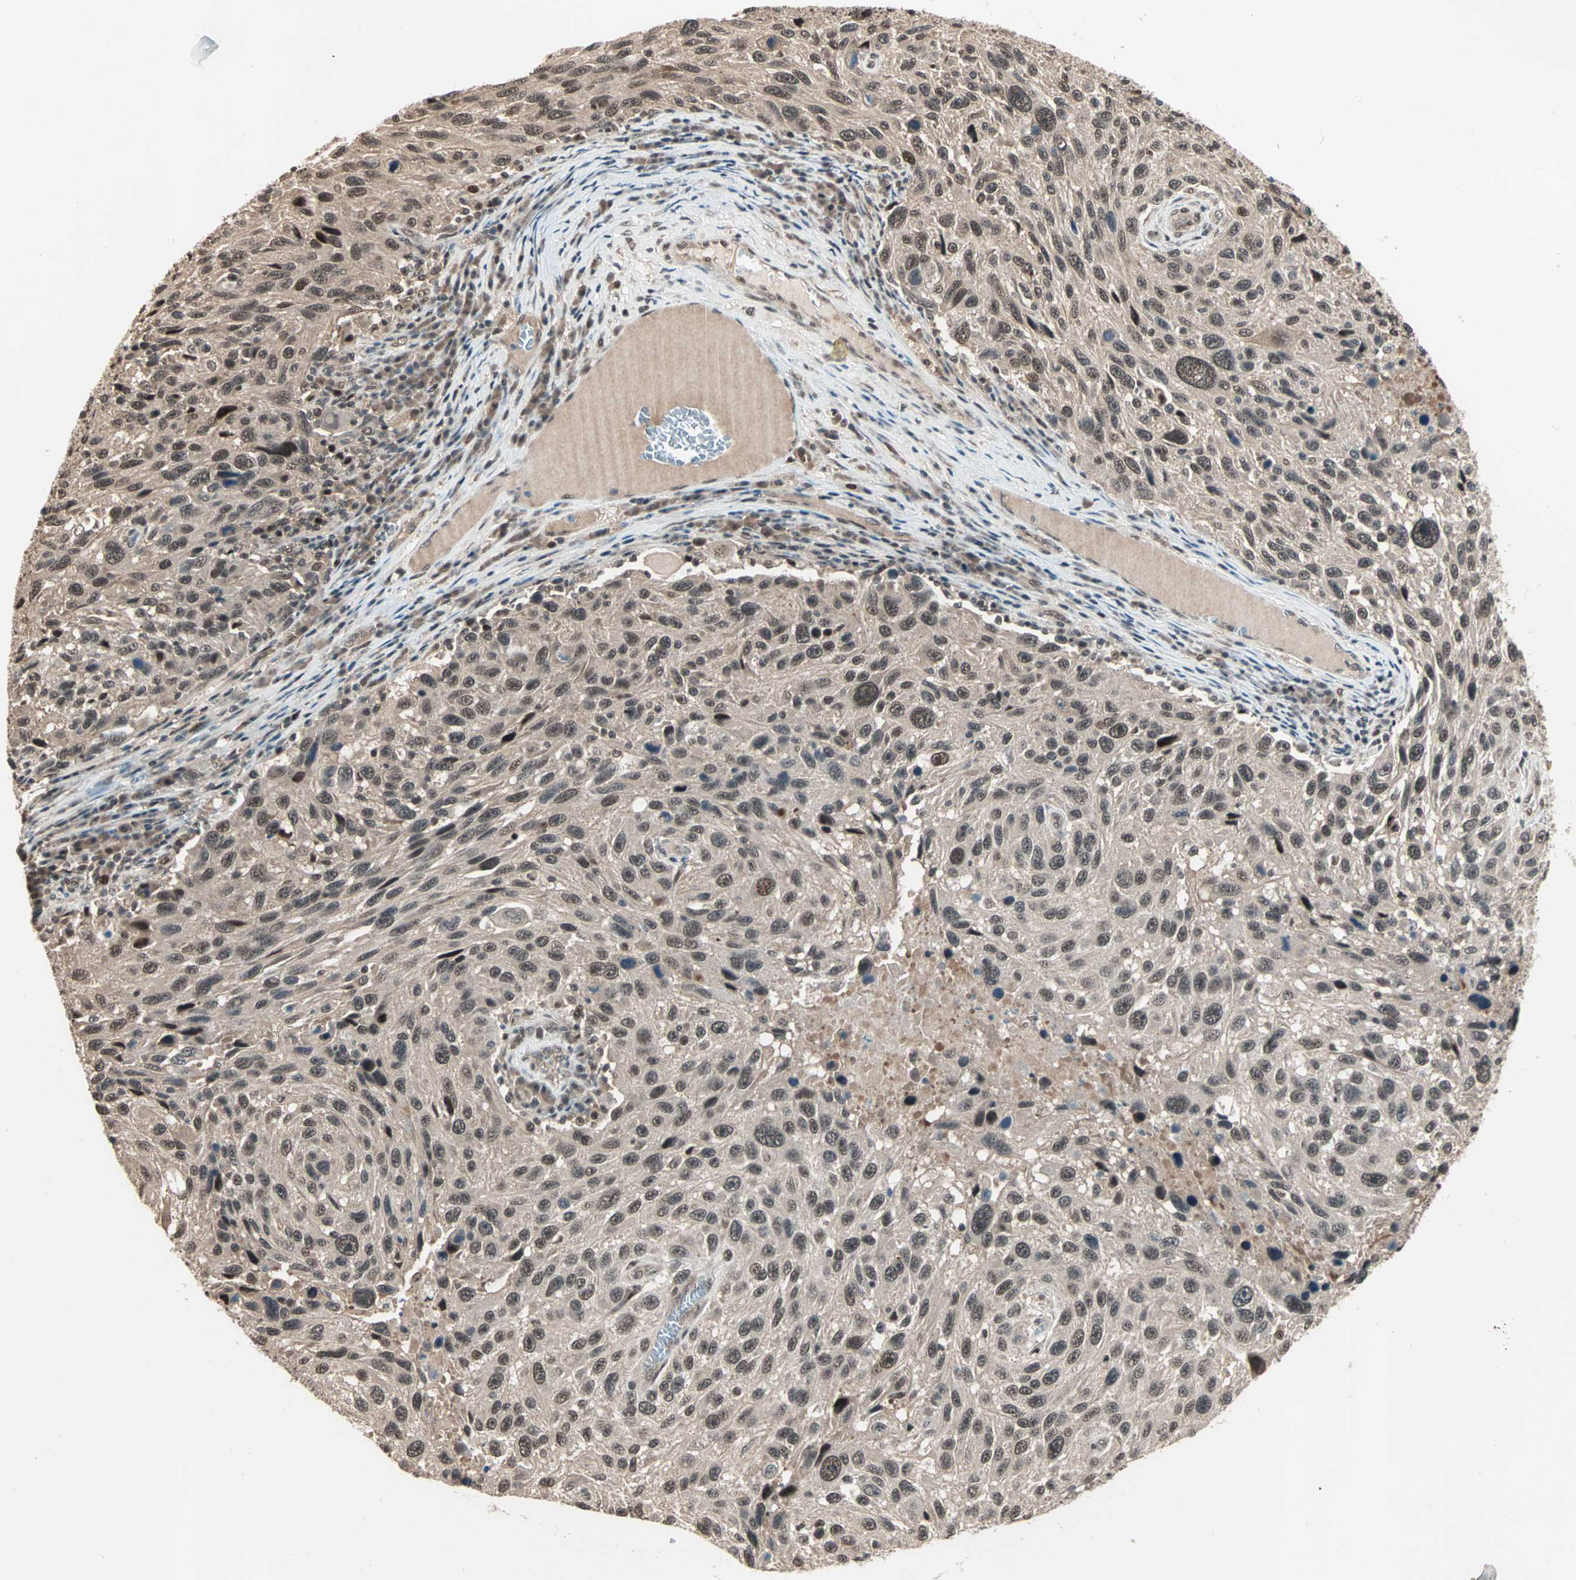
{"staining": {"intensity": "moderate", "quantity": ">75%", "location": "nuclear"}, "tissue": "melanoma", "cell_type": "Tumor cells", "image_type": "cancer", "snomed": [{"axis": "morphology", "description": "Malignant melanoma, NOS"}, {"axis": "topography", "description": "Skin"}], "caption": "Human melanoma stained with a brown dye demonstrates moderate nuclear positive staining in about >75% of tumor cells.", "gene": "ZNF701", "patient": {"sex": "male", "age": 53}}